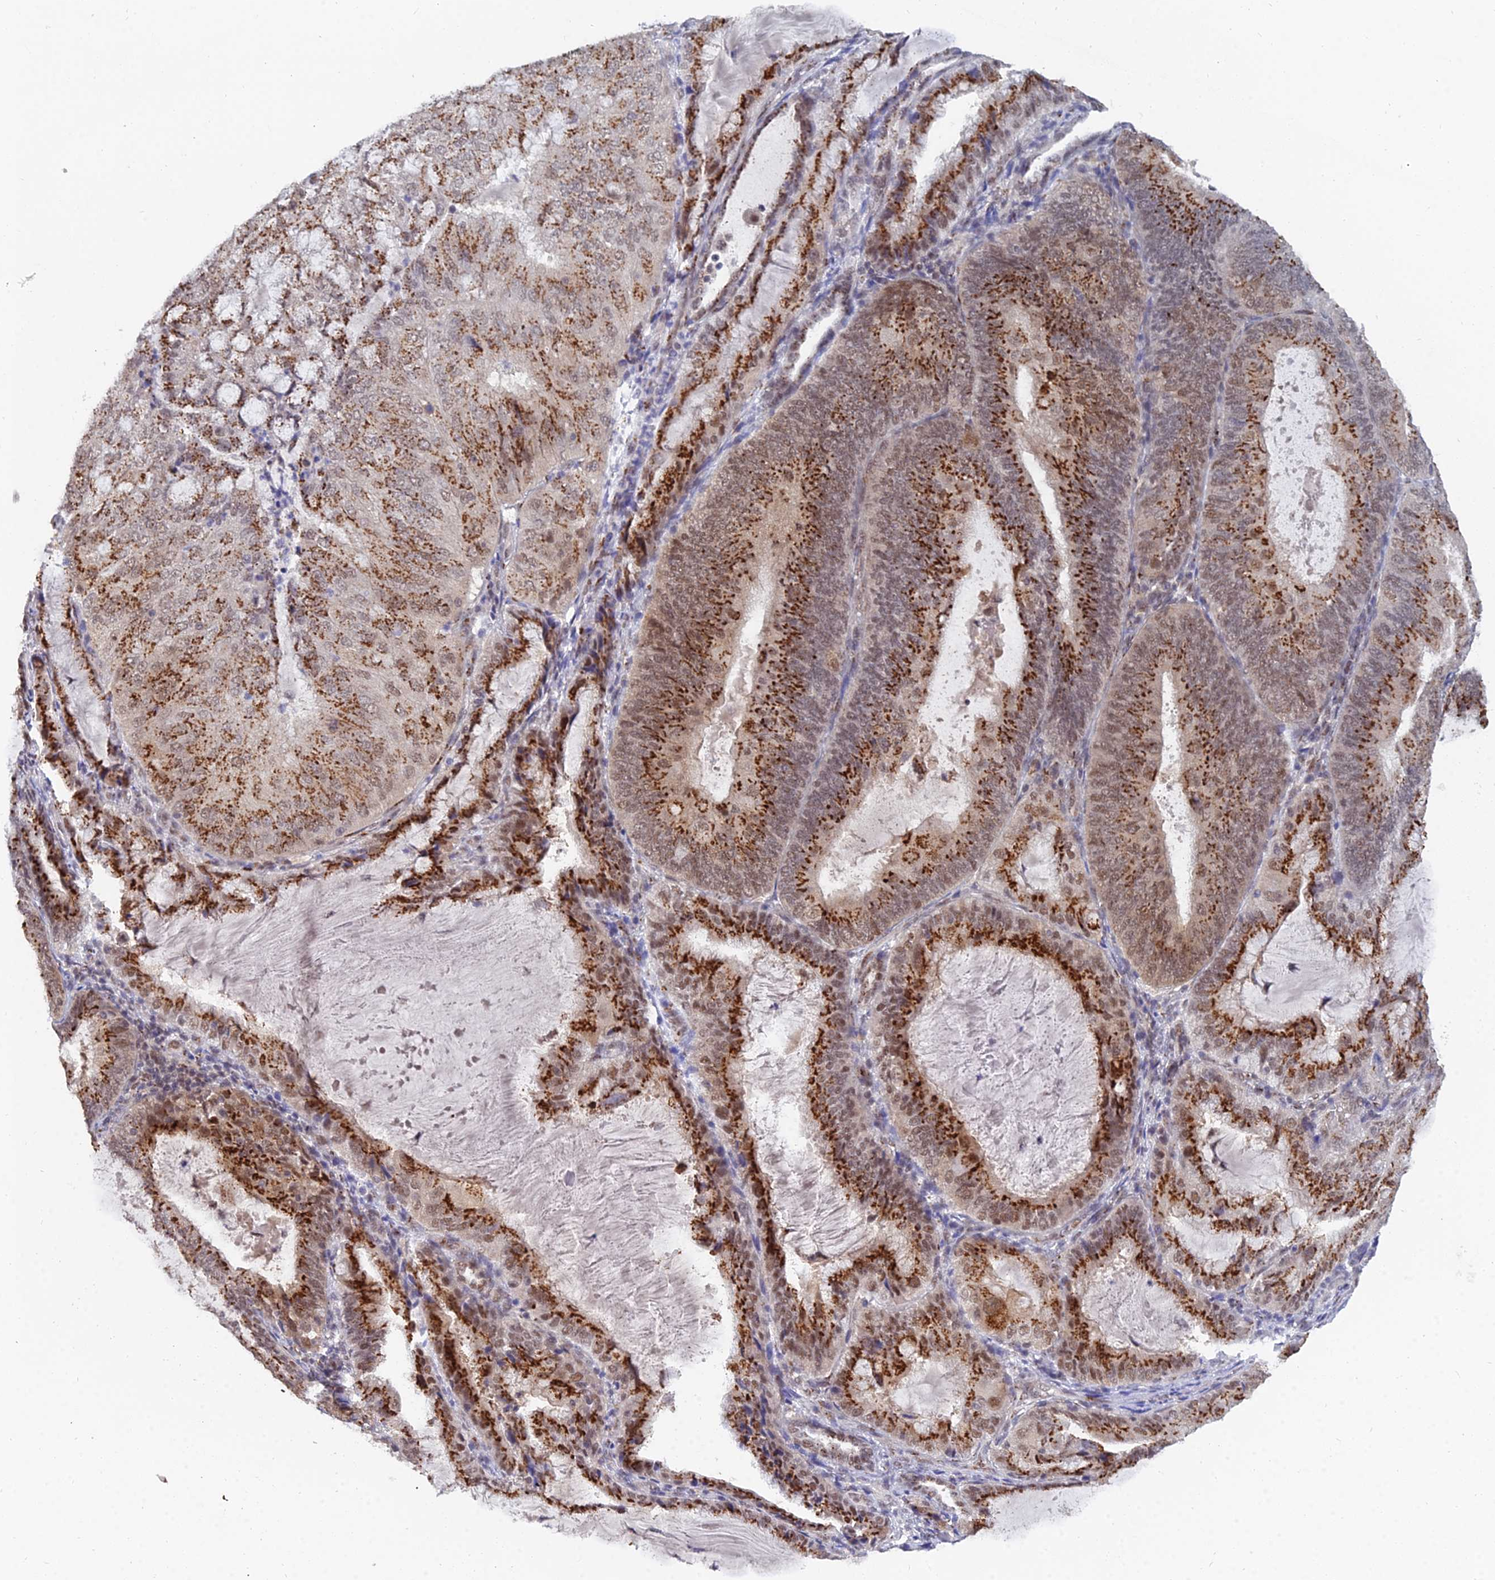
{"staining": {"intensity": "strong", "quantity": ">75%", "location": "cytoplasmic/membranous,nuclear"}, "tissue": "endometrial cancer", "cell_type": "Tumor cells", "image_type": "cancer", "snomed": [{"axis": "morphology", "description": "Adenocarcinoma, NOS"}, {"axis": "topography", "description": "Endometrium"}], "caption": "Immunohistochemical staining of human adenocarcinoma (endometrial) displays high levels of strong cytoplasmic/membranous and nuclear staining in about >75% of tumor cells.", "gene": "THOC3", "patient": {"sex": "female", "age": 81}}